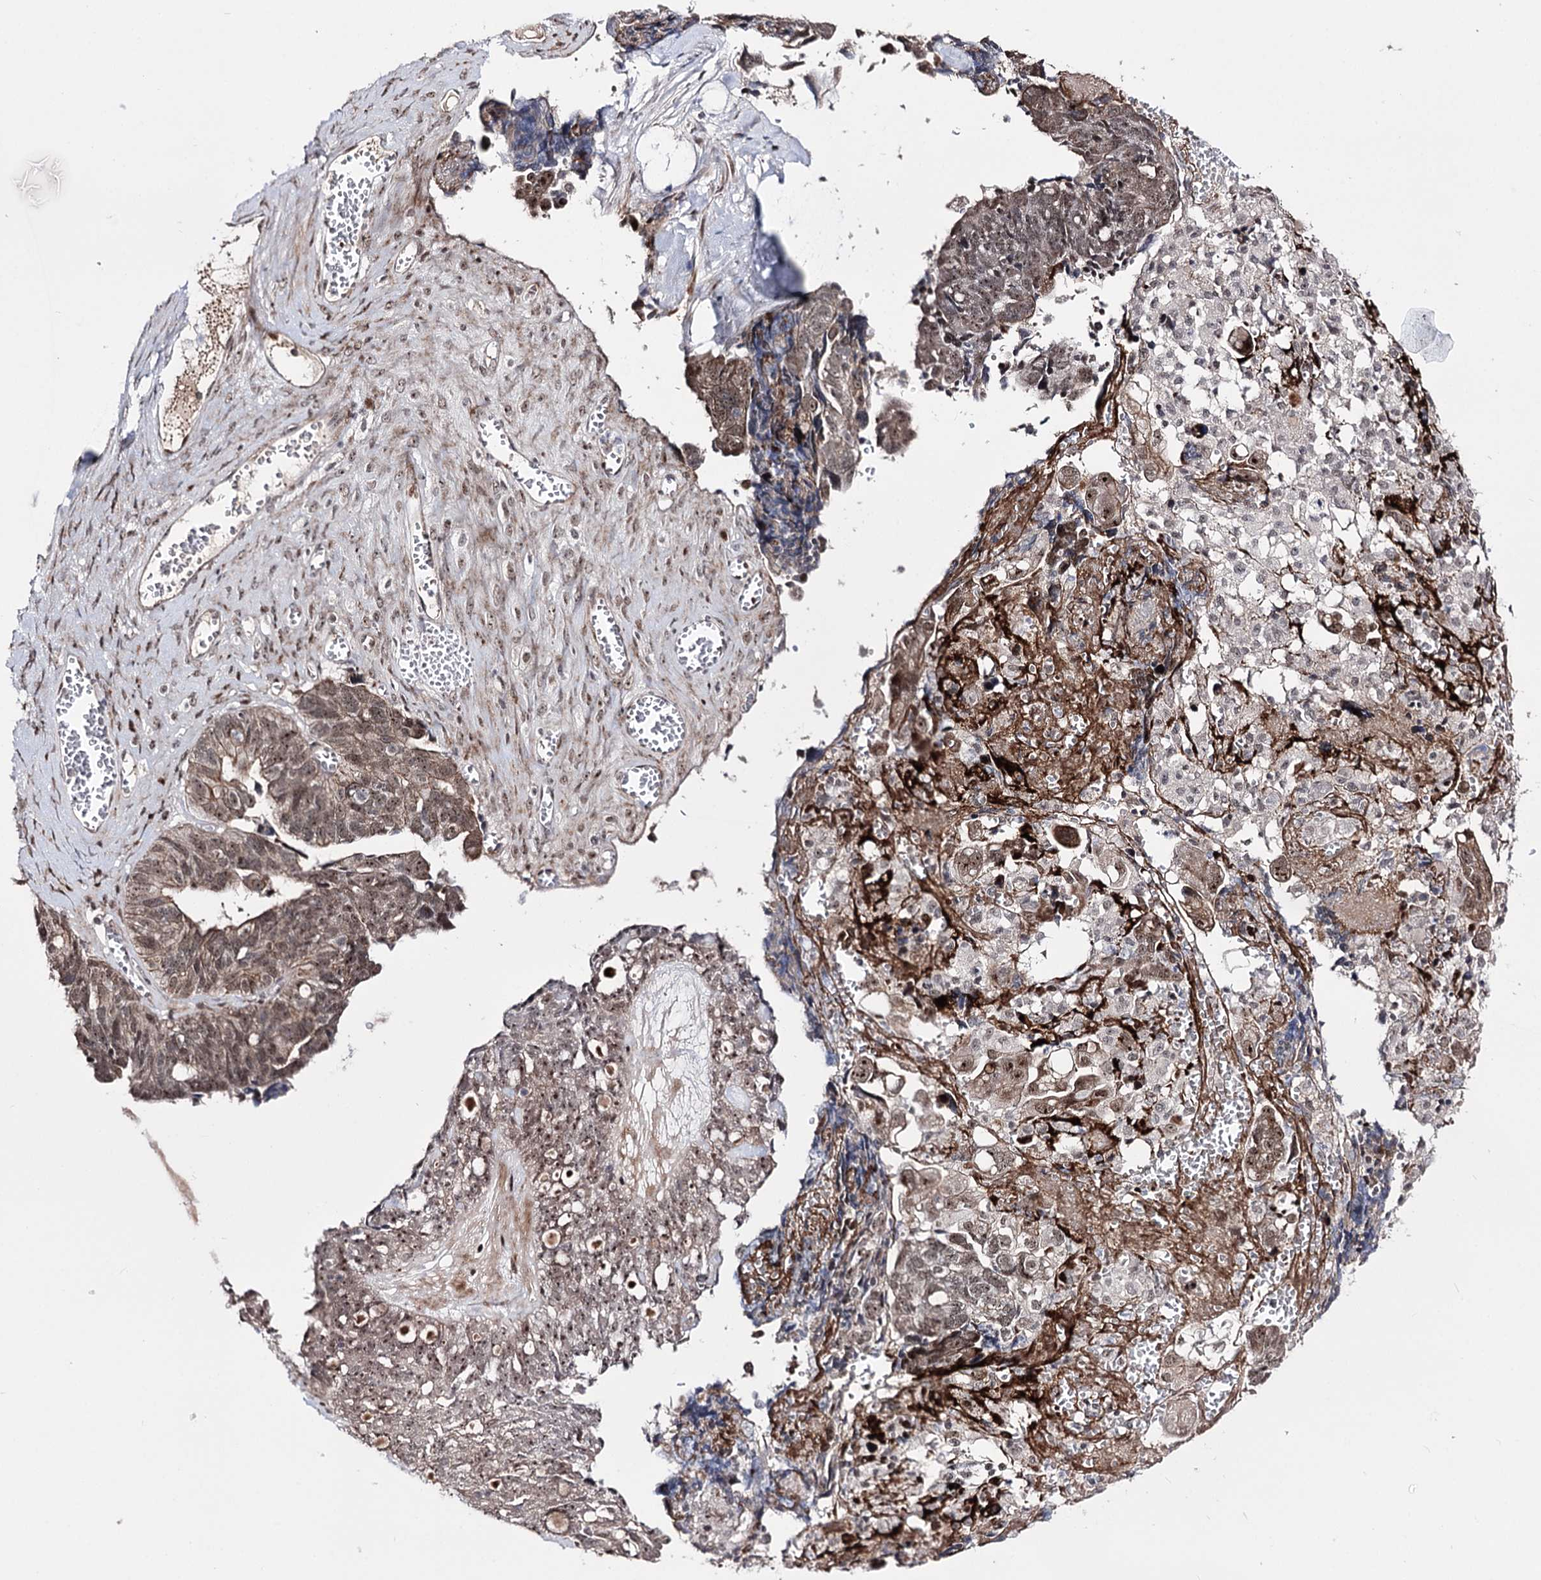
{"staining": {"intensity": "weak", "quantity": ">75%", "location": "nuclear"}, "tissue": "ovarian cancer", "cell_type": "Tumor cells", "image_type": "cancer", "snomed": [{"axis": "morphology", "description": "Cystadenocarcinoma, serous, NOS"}, {"axis": "topography", "description": "Ovary"}], "caption": "A histopathology image of human ovarian serous cystadenocarcinoma stained for a protein exhibits weak nuclear brown staining in tumor cells. Ihc stains the protein in brown and the nuclei are stained blue.", "gene": "STOX1", "patient": {"sex": "female", "age": 79}}